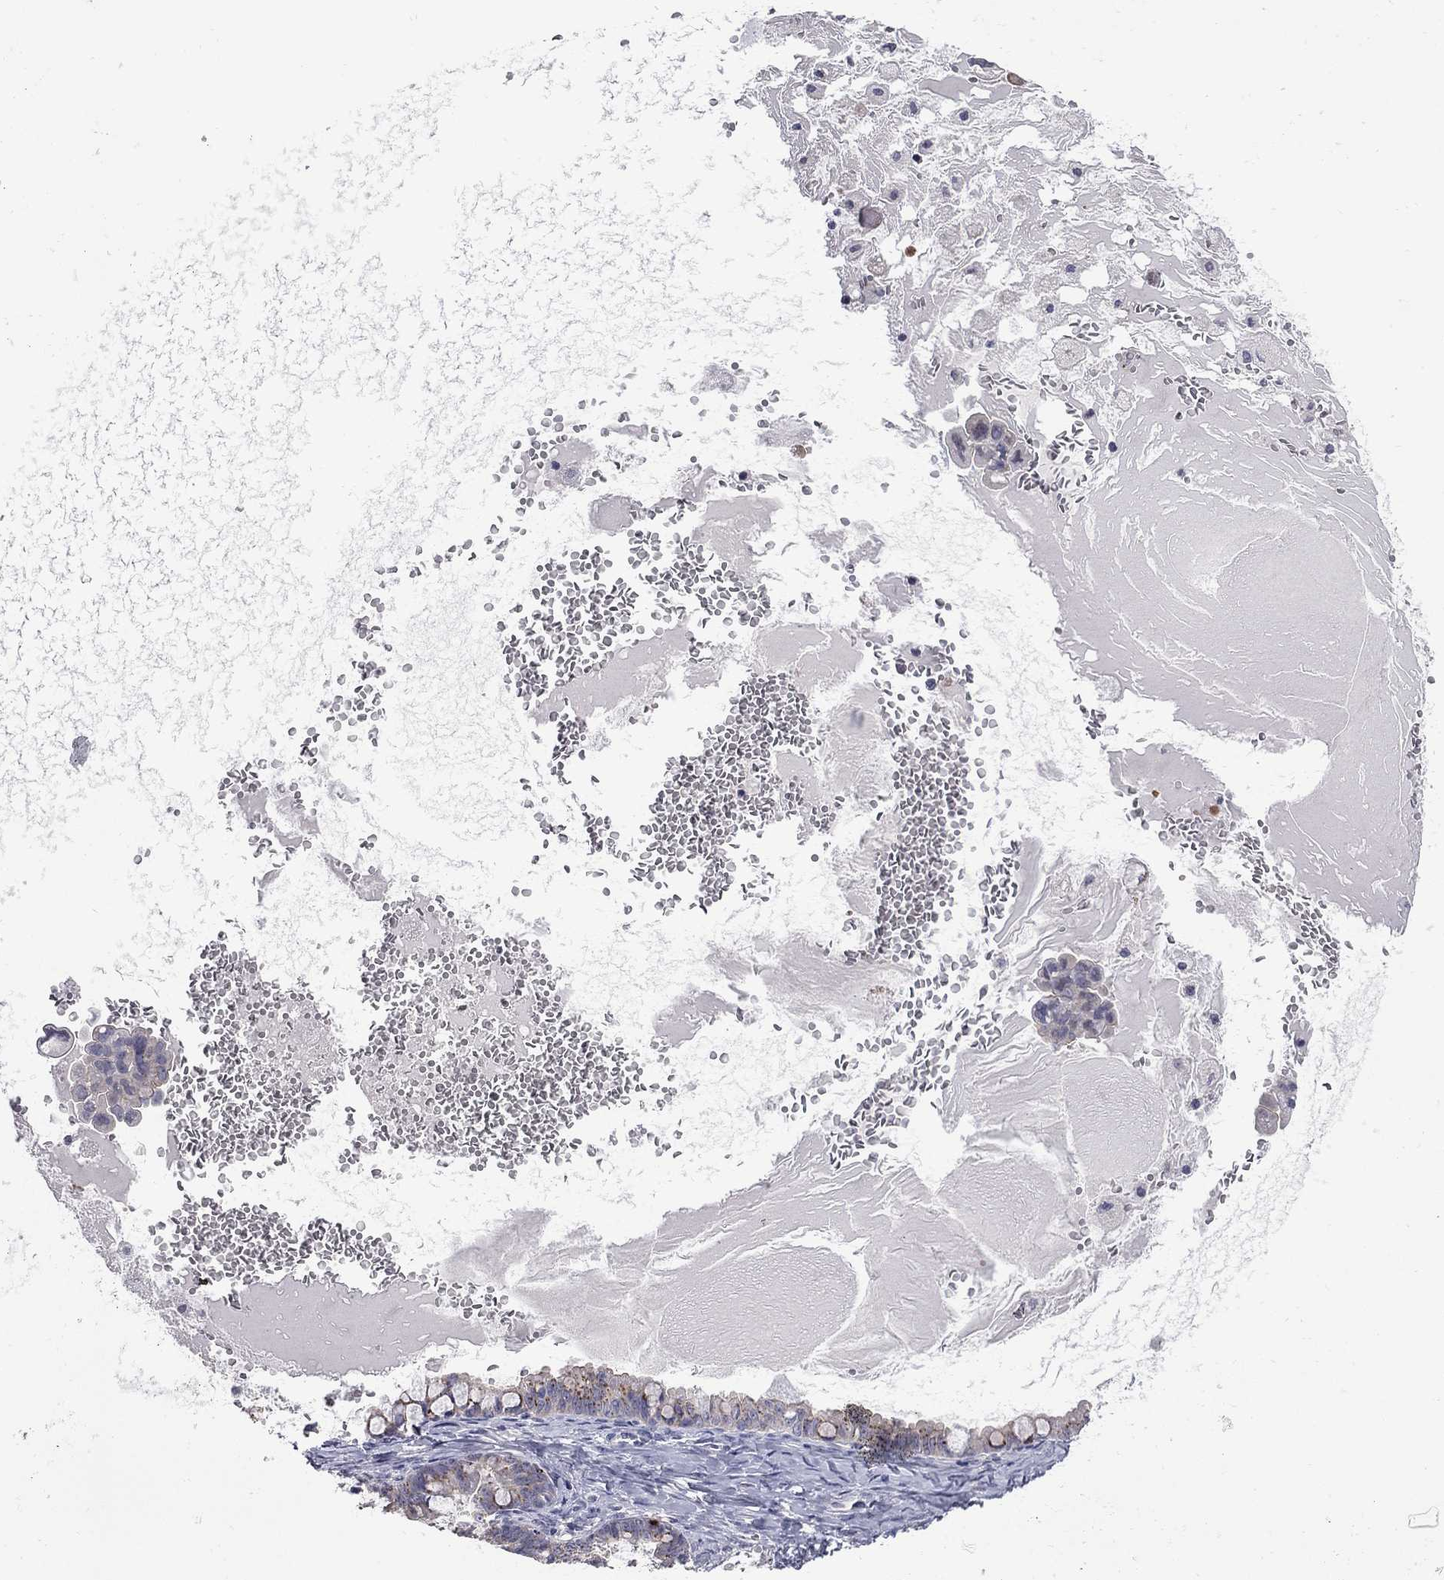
{"staining": {"intensity": "strong", "quantity": "<25%", "location": "cytoplasmic/membranous"}, "tissue": "ovarian cancer", "cell_type": "Tumor cells", "image_type": "cancer", "snomed": [{"axis": "morphology", "description": "Cystadenocarcinoma, mucinous, NOS"}, {"axis": "topography", "description": "Ovary"}], "caption": "This image exhibits immunohistochemistry (IHC) staining of mucinous cystadenocarcinoma (ovarian), with medium strong cytoplasmic/membranous expression in approximately <25% of tumor cells.", "gene": "HTR4", "patient": {"sex": "female", "age": 63}}